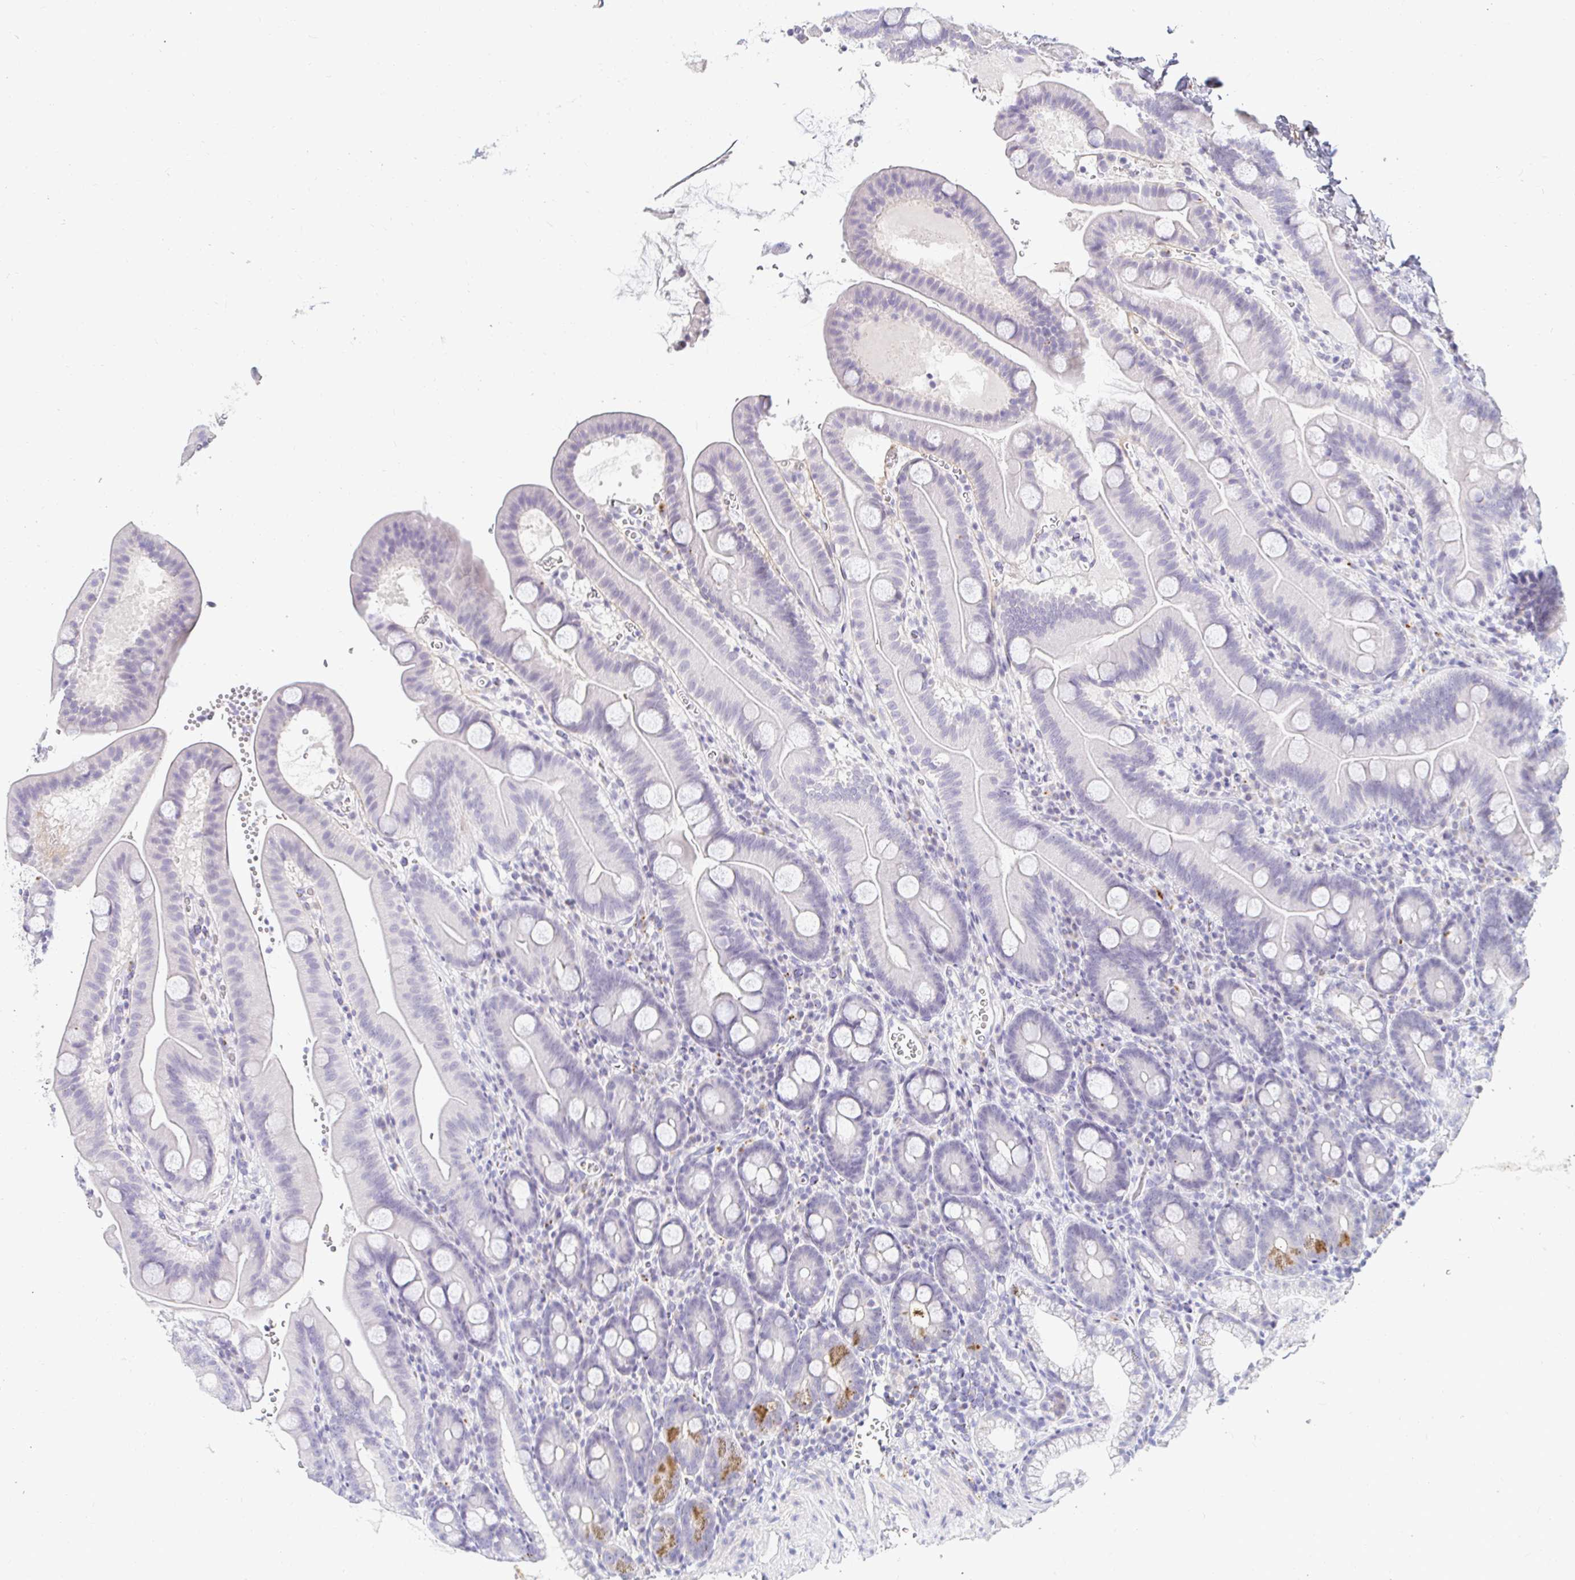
{"staining": {"intensity": "strong", "quantity": "<25%", "location": "cytoplasmic/membranous"}, "tissue": "duodenum", "cell_type": "Glandular cells", "image_type": "normal", "snomed": [{"axis": "morphology", "description": "Normal tissue, NOS"}, {"axis": "topography", "description": "Duodenum"}], "caption": "Approximately <25% of glandular cells in unremarkable human duodenum demonstrate strong cytoplasmic/membranous protein expression as visualized by brown immunohistochemical staining.", "gene": "OR51D1", "patient": {"sex": "male", "age": 59}}